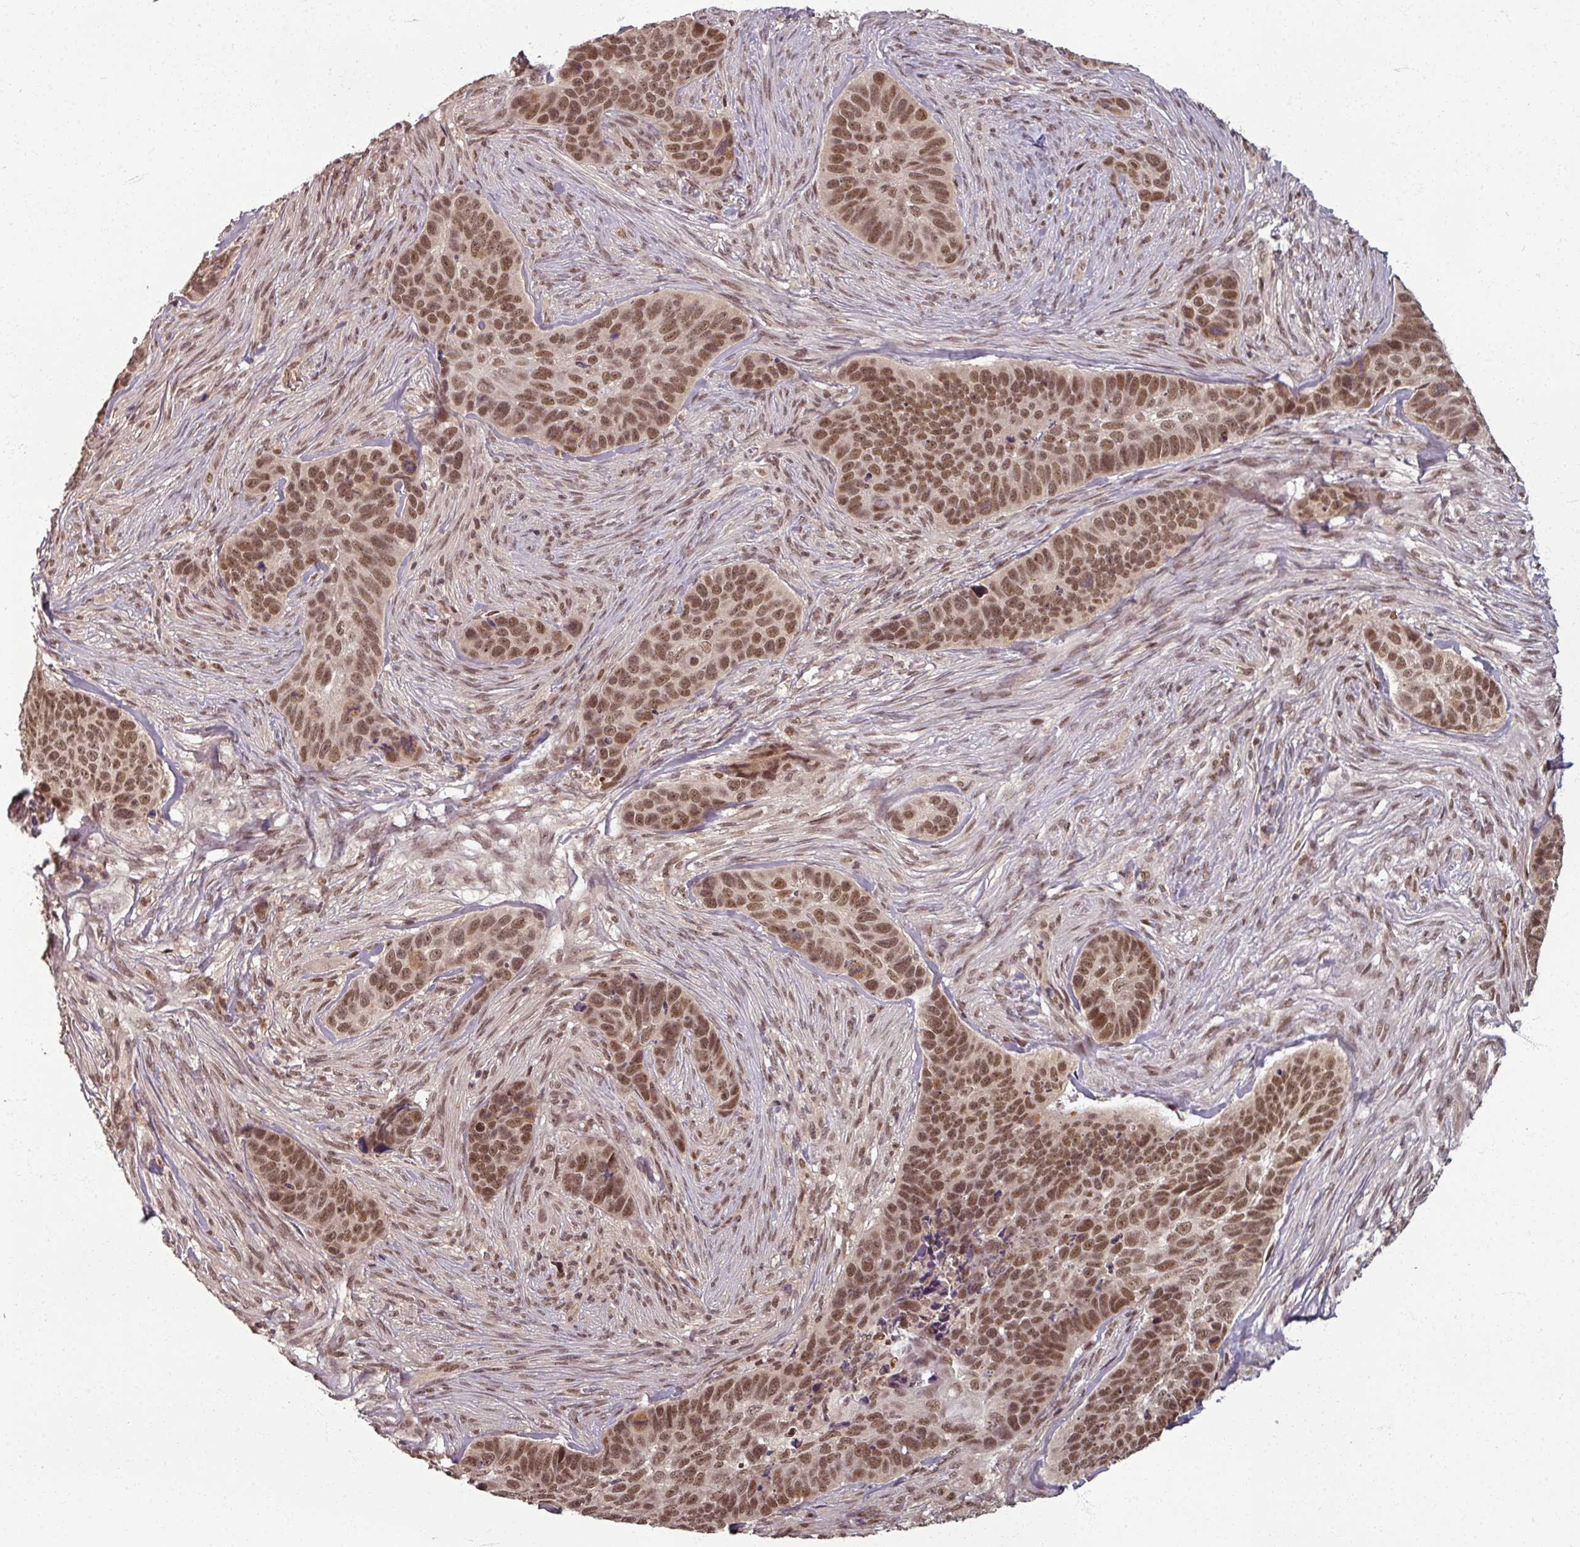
{"staining": {"intensity": "moderate", "quantity": ">75%", "location": "nuclear"}, "tissue": "skin cancer", "cell_type": "Tumor cells", "image_type": "cancer", "snomed": [{"axis": "morphology", "description": "Basal cell carcinoma"}, {"axis": "topography", "description": "Skin"}], "caption": "Immunohistochemical staining of skin basal cell carcinoma shows medium levels of moderate nuclear protein staining in approximately >75% of tumor cells.", "gene": "POLR2G", "patient": {"sex": "female", "age": 82}}